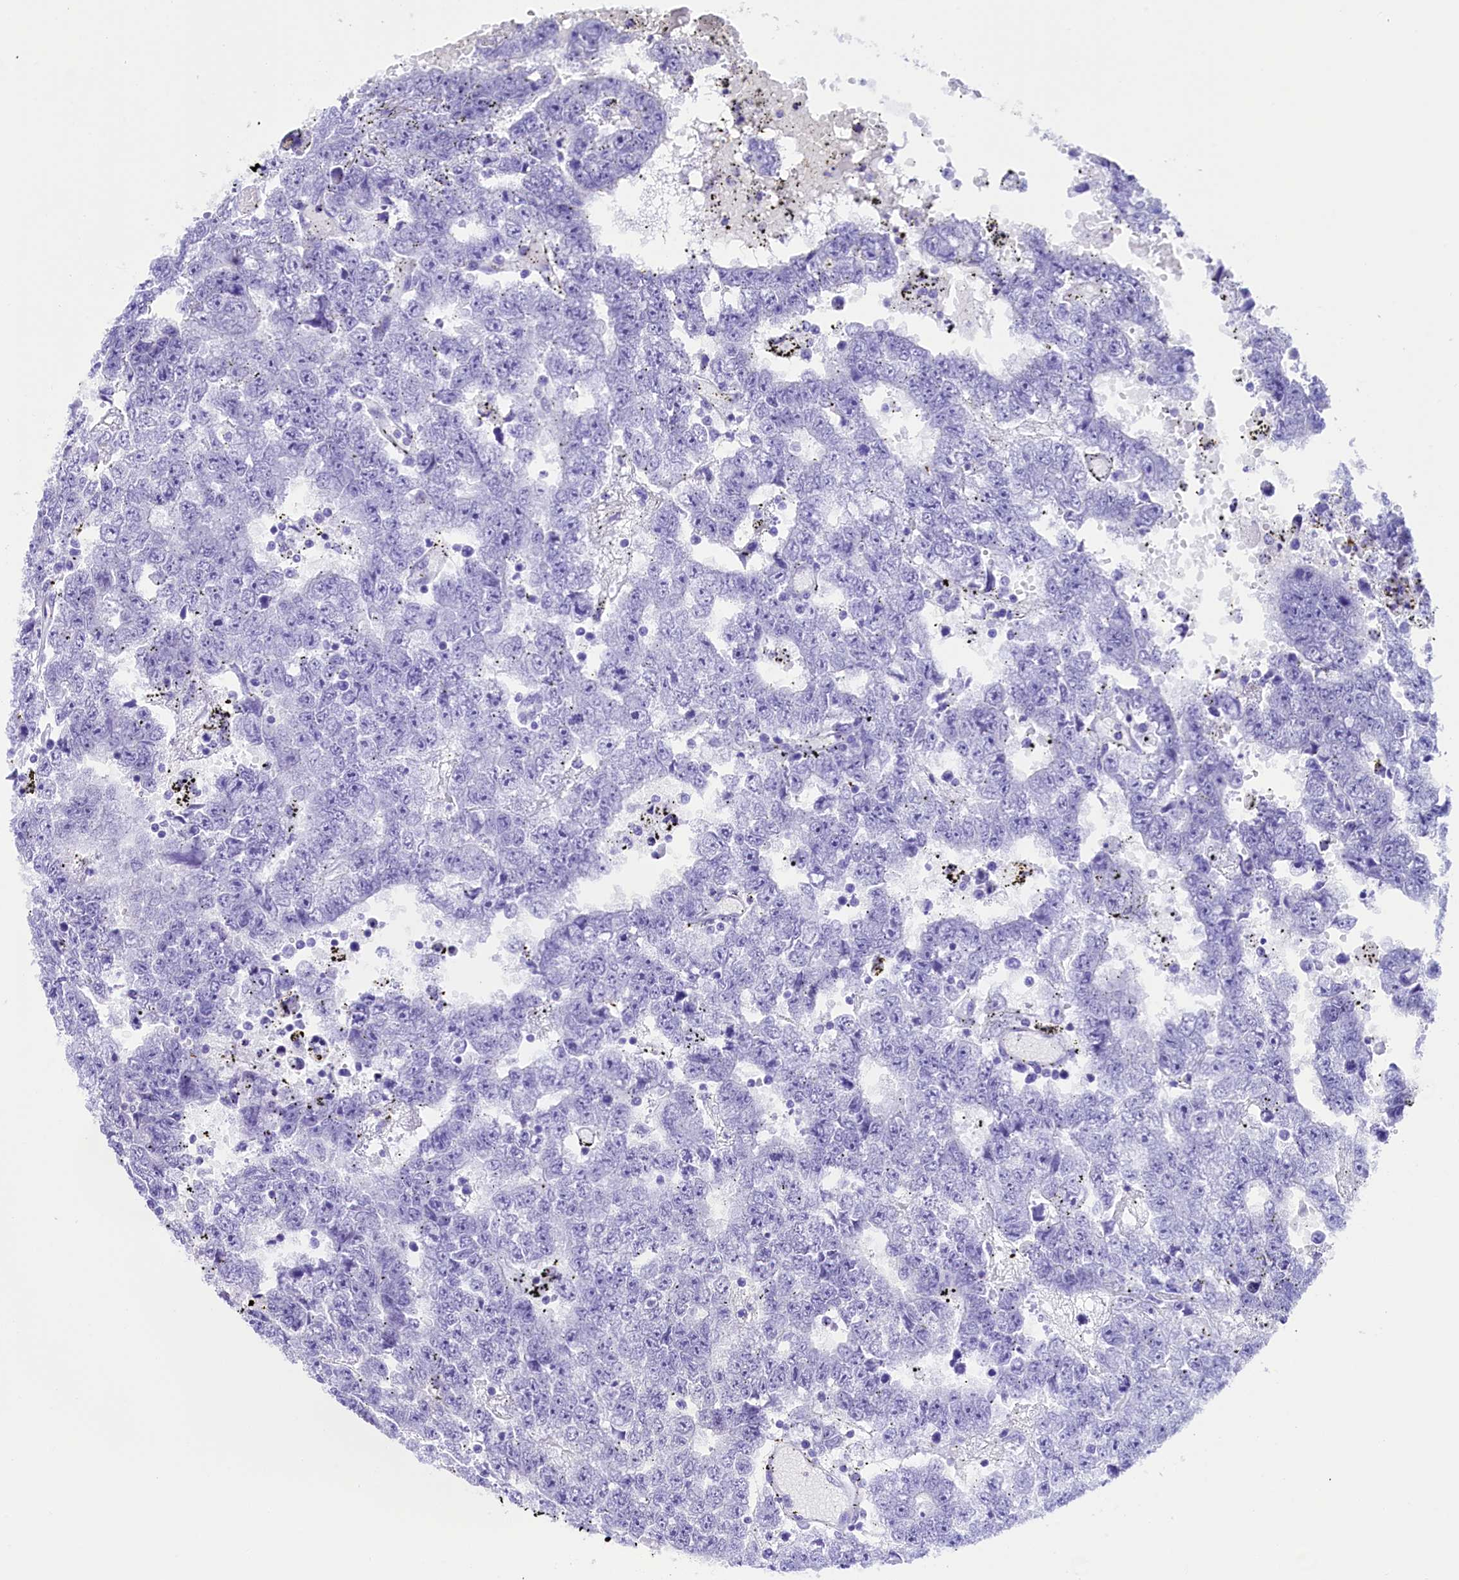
{"staining": {"intensity": "negative", "quantity": "none", "location": "none"}, "tissue": "testis cancer", "cell_type": "Tumor cells", "image_type": "cancer", "snomed": [{"axis": "morphology", "description": "Carcinoma, Embryonal, NOS"}, {"axis": "topography", "description": "Testis"}], "caption": "High power microscopy histopathology image of an immunohistochemistry photomicrograph of embryonal carcinoma (testis), revealing no significant expression in tumor cells. Brightfield microscopy of immunohistochemistry (IHC) stained with DAB (brown) and hematoxylin (blue), captured at high magnification.", "gene": "MRPL54", "patient": {"sex": "male", "age": 25}}